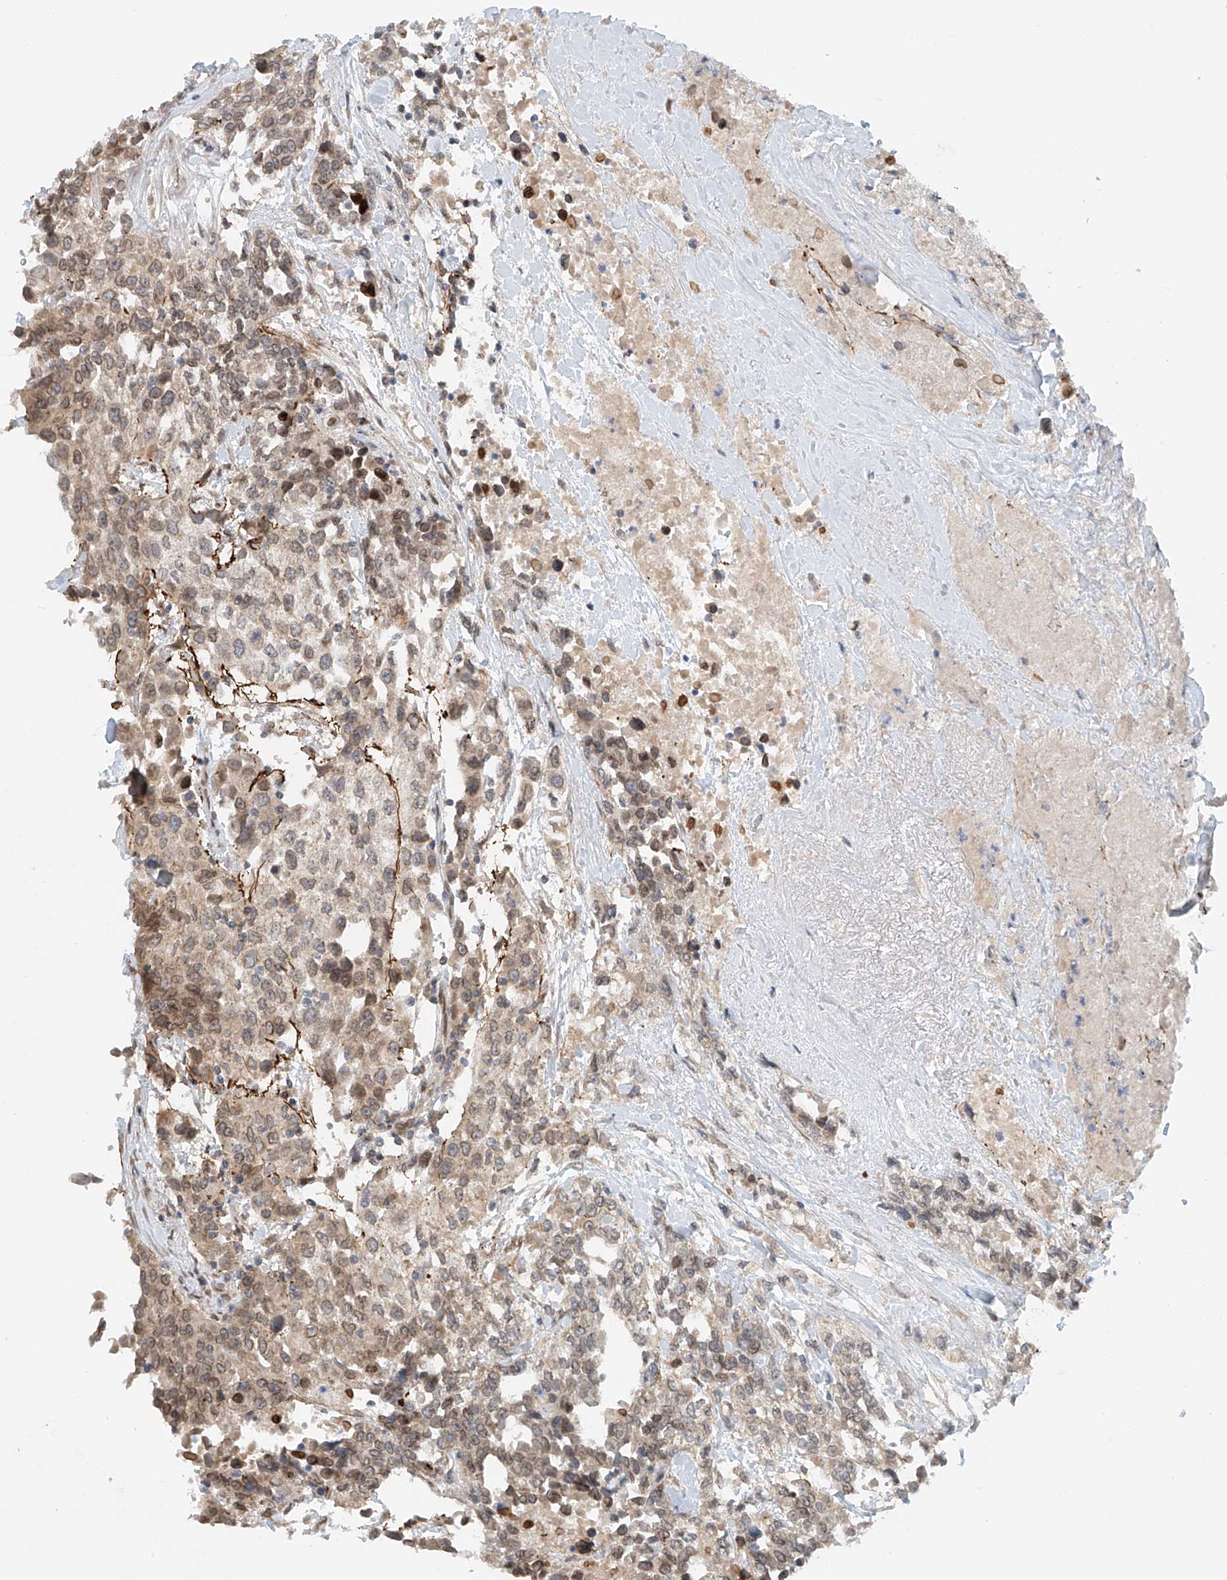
{"staining": {"intensity": "weak", "quantity": "25%-75%", "location": "cytoplasmic/membranous"}, "tissue": "urothelial cancer", "cell_type": "Tumor cells", "image_type": "cancer", "snomed": [{"axis": "morphology", "description": "Urothelial carcinoma, High grade"}, {"axis": "topography", "description": "Urinary bladder"}], "caption": "Protein positivity by IHC exhibits weak cytoplasmic/membranous expression in approximately 25%-75% of tumor cells in urothelial cancer.", "gene": "STARD9", "patient": {"sex": "female", "age": 80}}